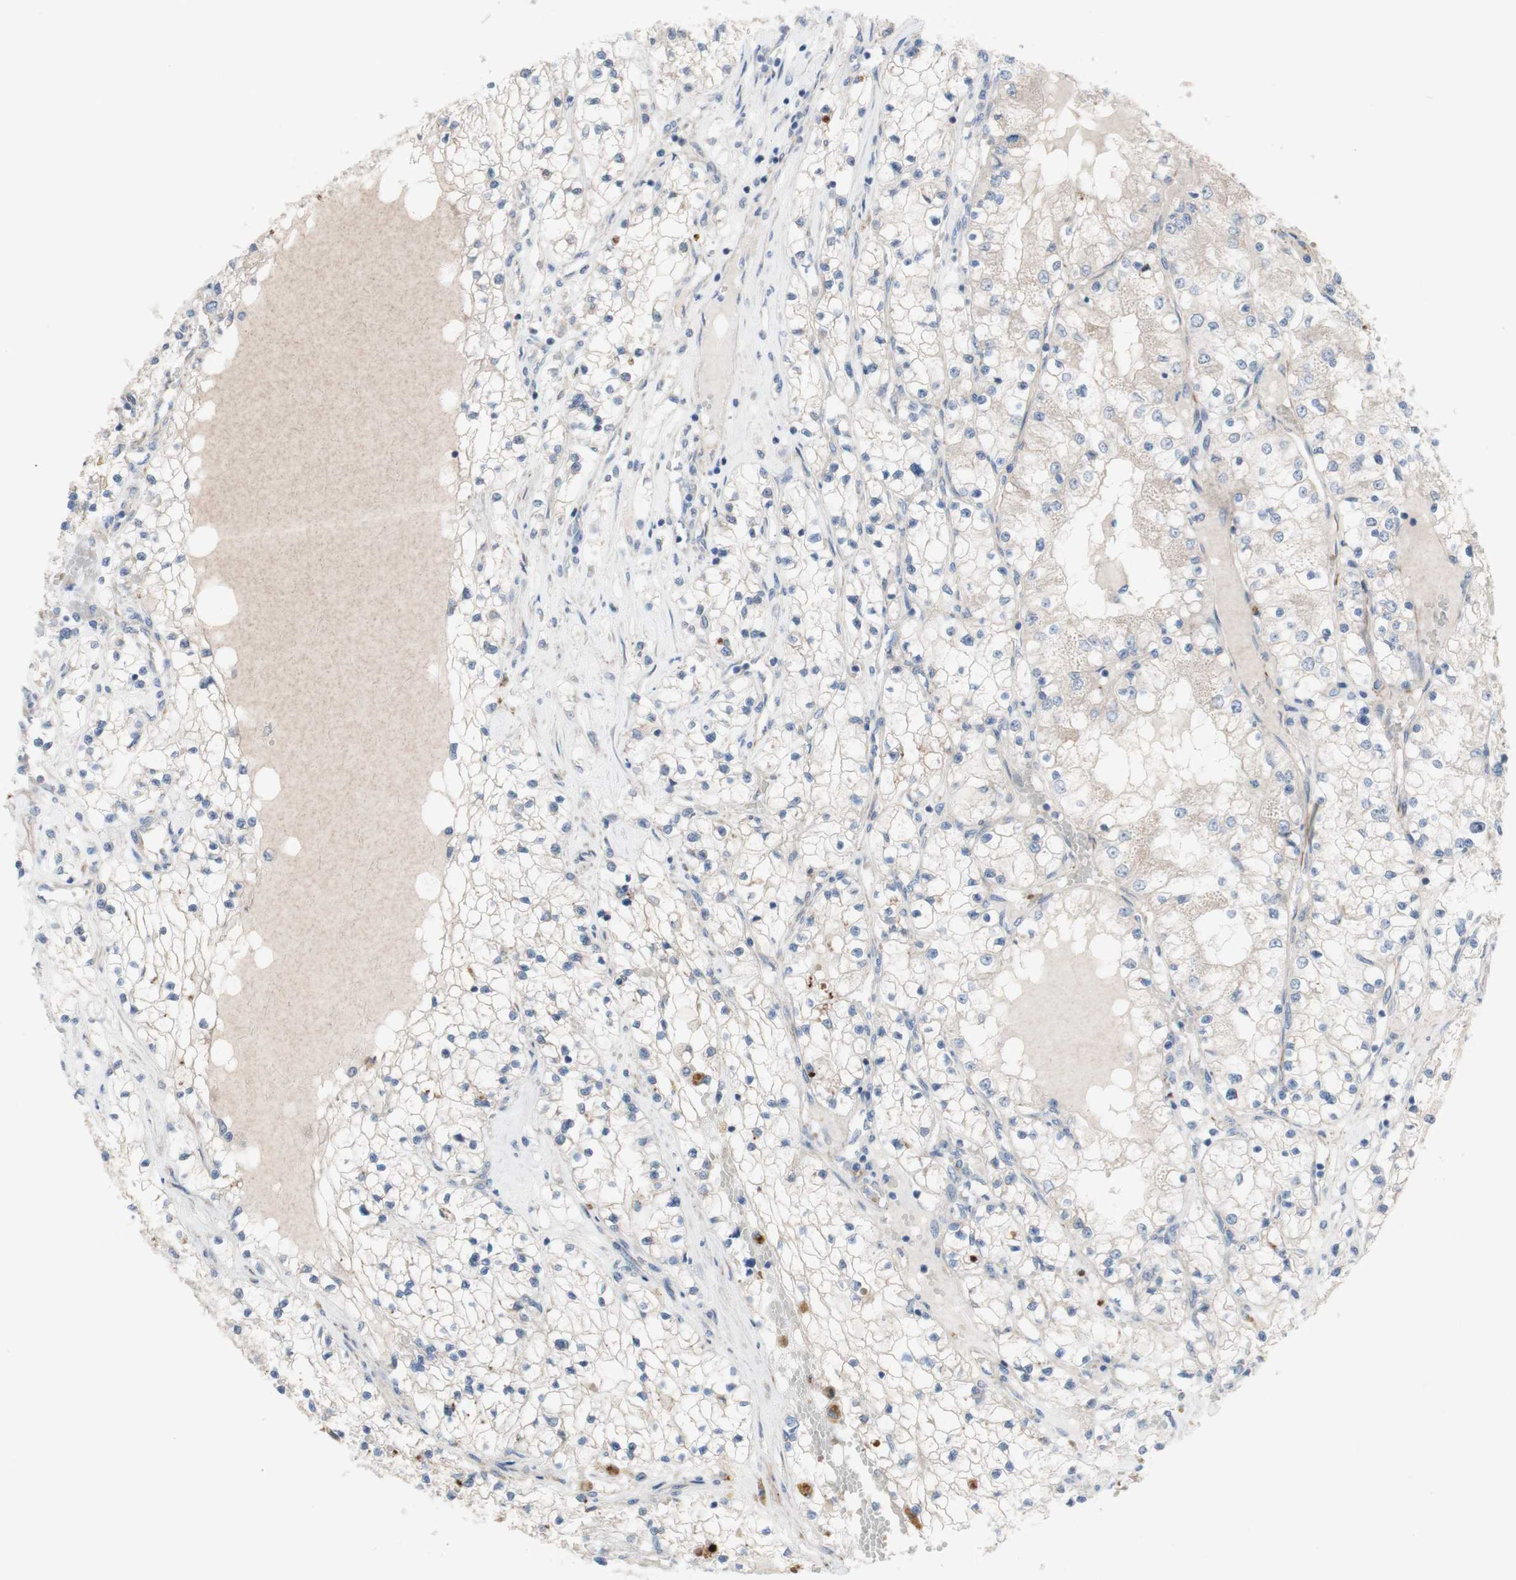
{"staining": {"intensity": "negative", "quantity": "none", "location": "none"}, "tissue": "renal cancer", "cell_type": "Tumor cells", "image_type": "cancer", "snomed": [{"axis": "morphology", "description": "Adenocarcinoma, NOS"}, {"axis": "topography", "description": "Kidney"}], "caption": "This is an immunohistochemistry (IHC) micrograph of human renal cancer (adenocarcinoma). There is no staining in tumor cells.", "gene": "AGPAT5", "patient": {"sex": "male", "age": 68}}